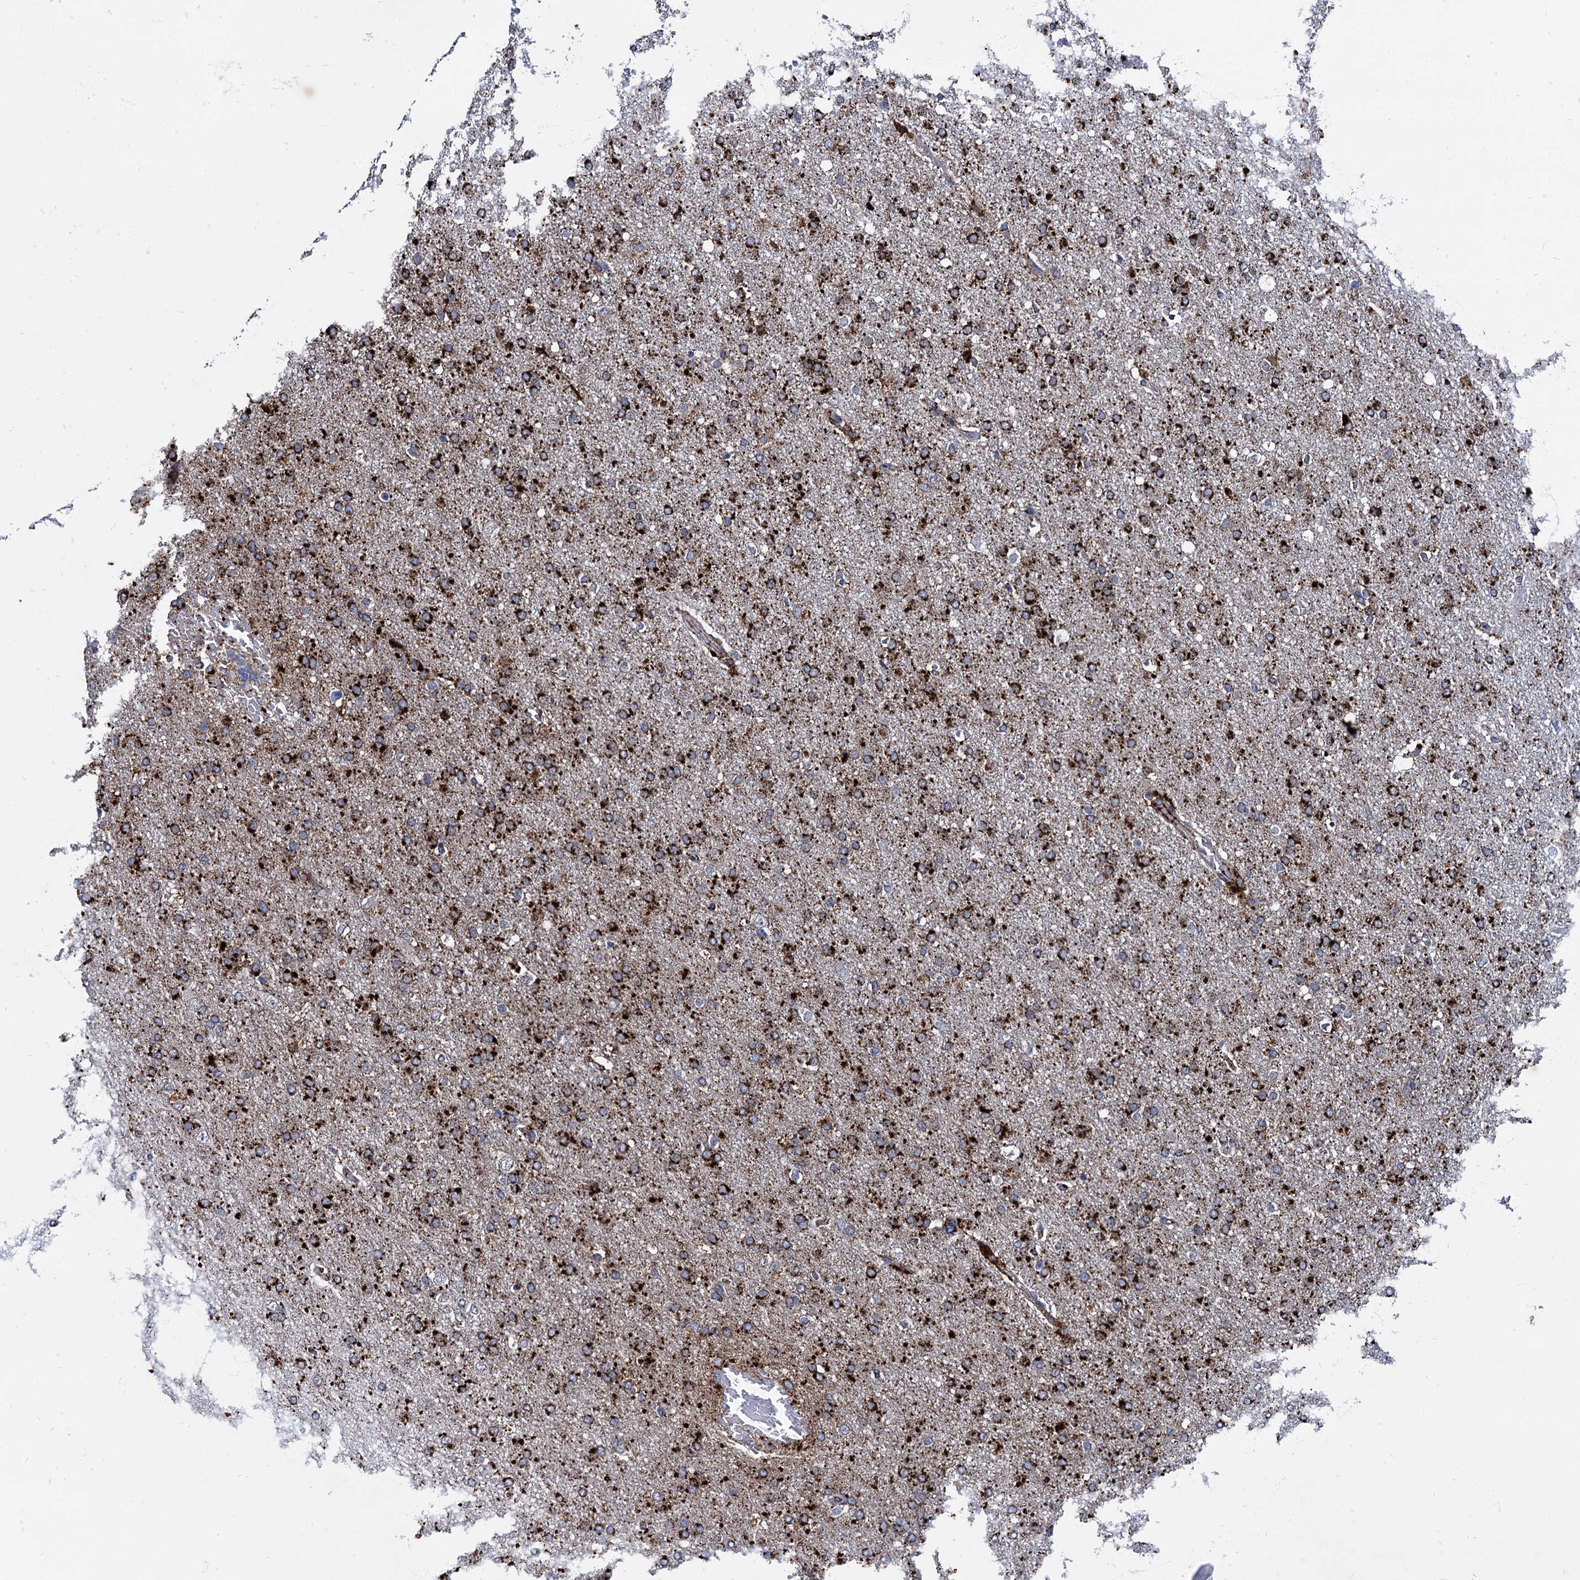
{"staining": {"intensity": "strong", "quantity": "25%-75%", "location": "cytoplasmic/membranous"}, "tissue": "glioma", "cell_type": "Tumor cells", "image_type": "cancer", "snomed": [{"axis": "morphology", "description": "Glioma, malignant, High grade"}, {"axis": "topography", "description": "Brain"}], "caption": "This photomicrograph reveals IHC staining of human malignant glioma (high-grade), with high strong cytoplasmic/membranous staining in about 25%-75% of tumor cells.", "gene": "APOD", "patient": {"sex": "male", "age": 72}}